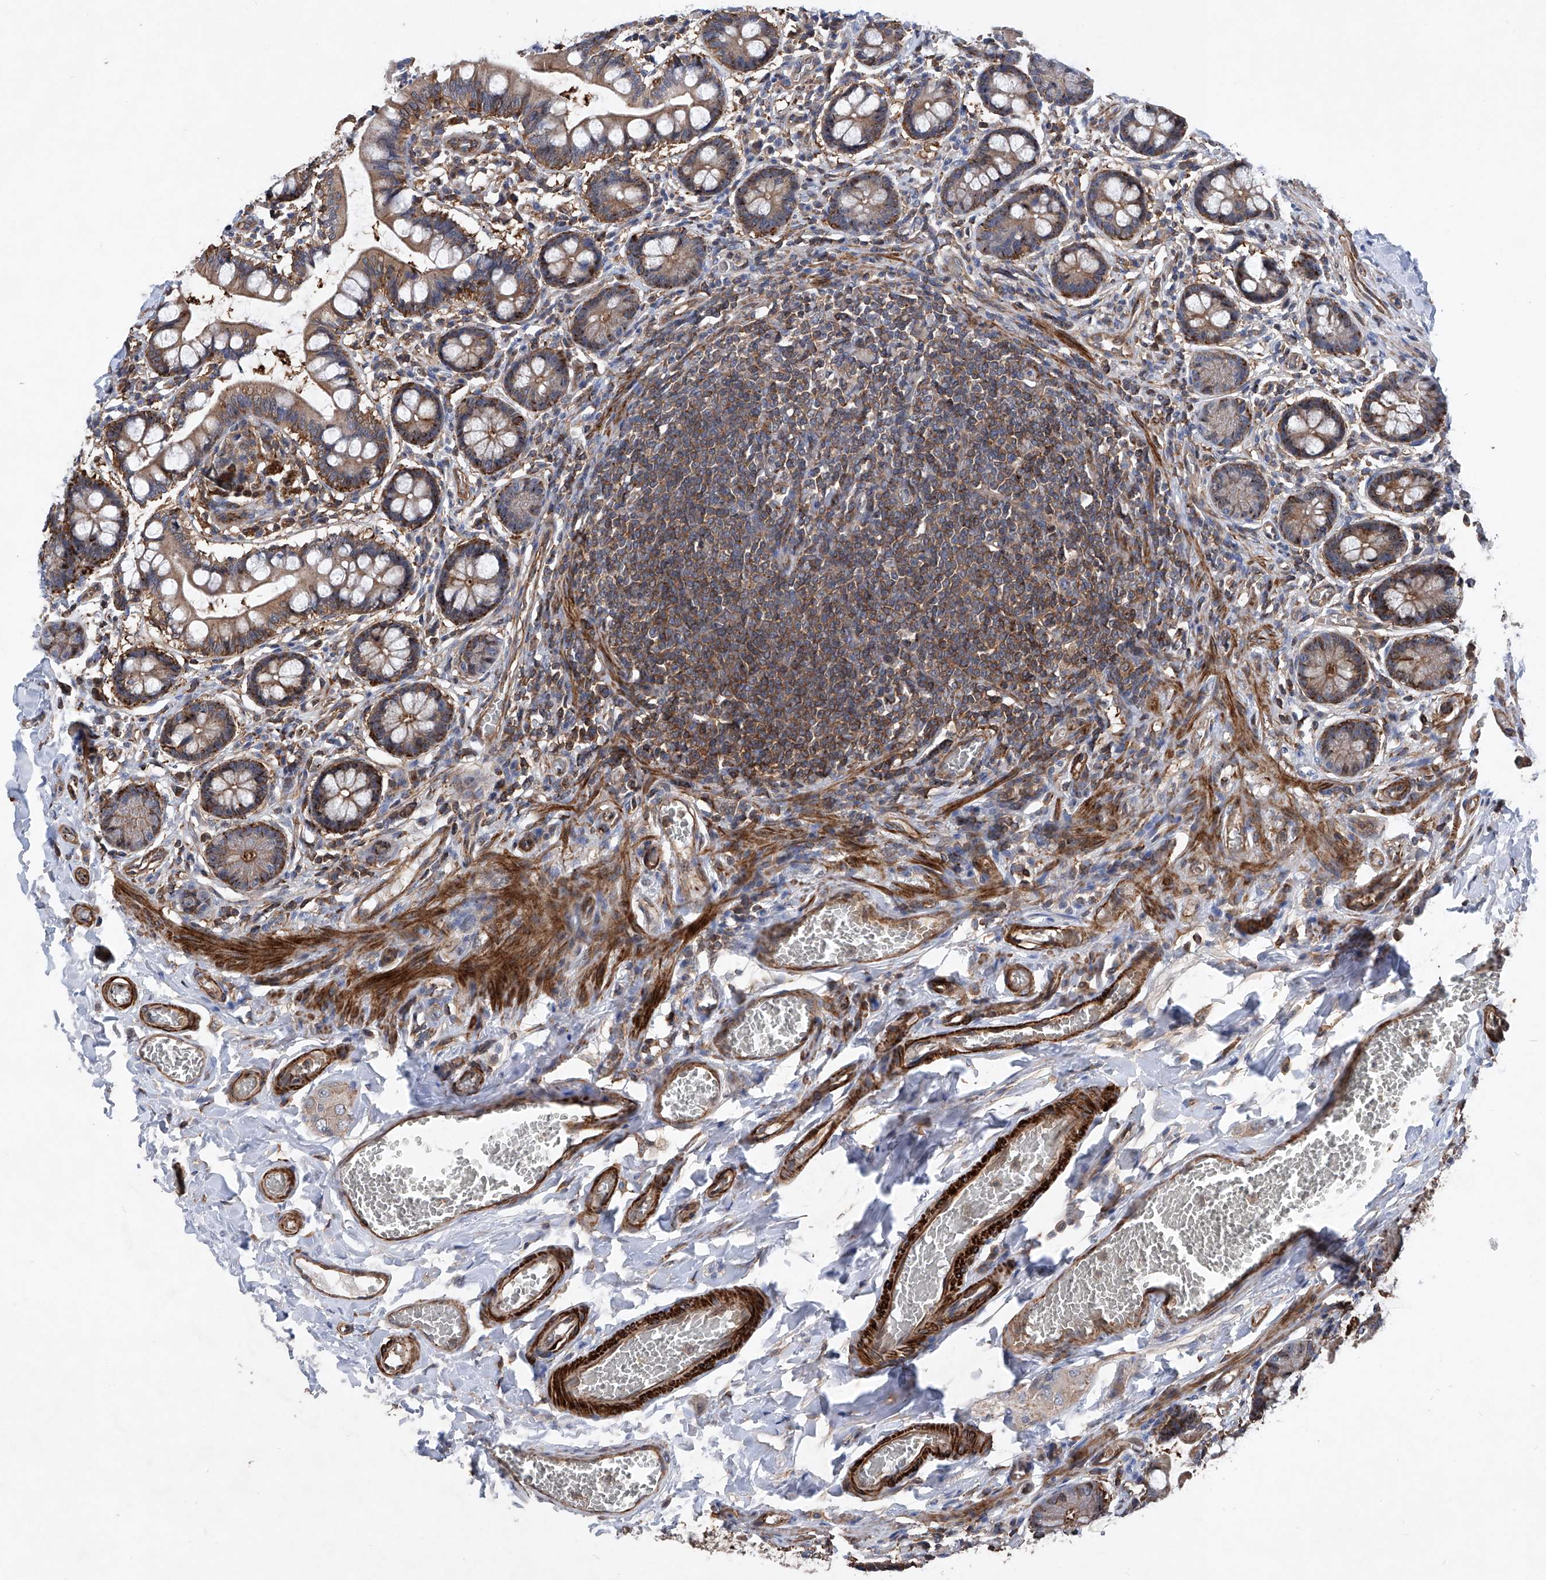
{"staining": {"intensity": "moderate", "quantity": "25%-75%", "location": "cytoplasmic/membranous"}, "tissue": "small intestine", "cell_type": "Glandular cells", "image_type": "normal", "snomed": [{"axis": "morphology", "description": "Normal tissue, NOS"}, {"axis": "topography", "description": "Small intestine"}], "caption": "High-magnification brightfield microscopy of benign small intestine stained with DAB (brown) and counterstained with hematoxylin (blue). glandular cells exhibit moderate cytoplasmic/membranous positivity is identified in approximately25%-75% of cells. The staining was performed using DAB to visualize the protein expression in brown, while the nuclei were stained in blue with hematoxylin (Magnification: 20x).", "gene": "NT5C3A", "patient": {"sex": "male", "age": 52}}